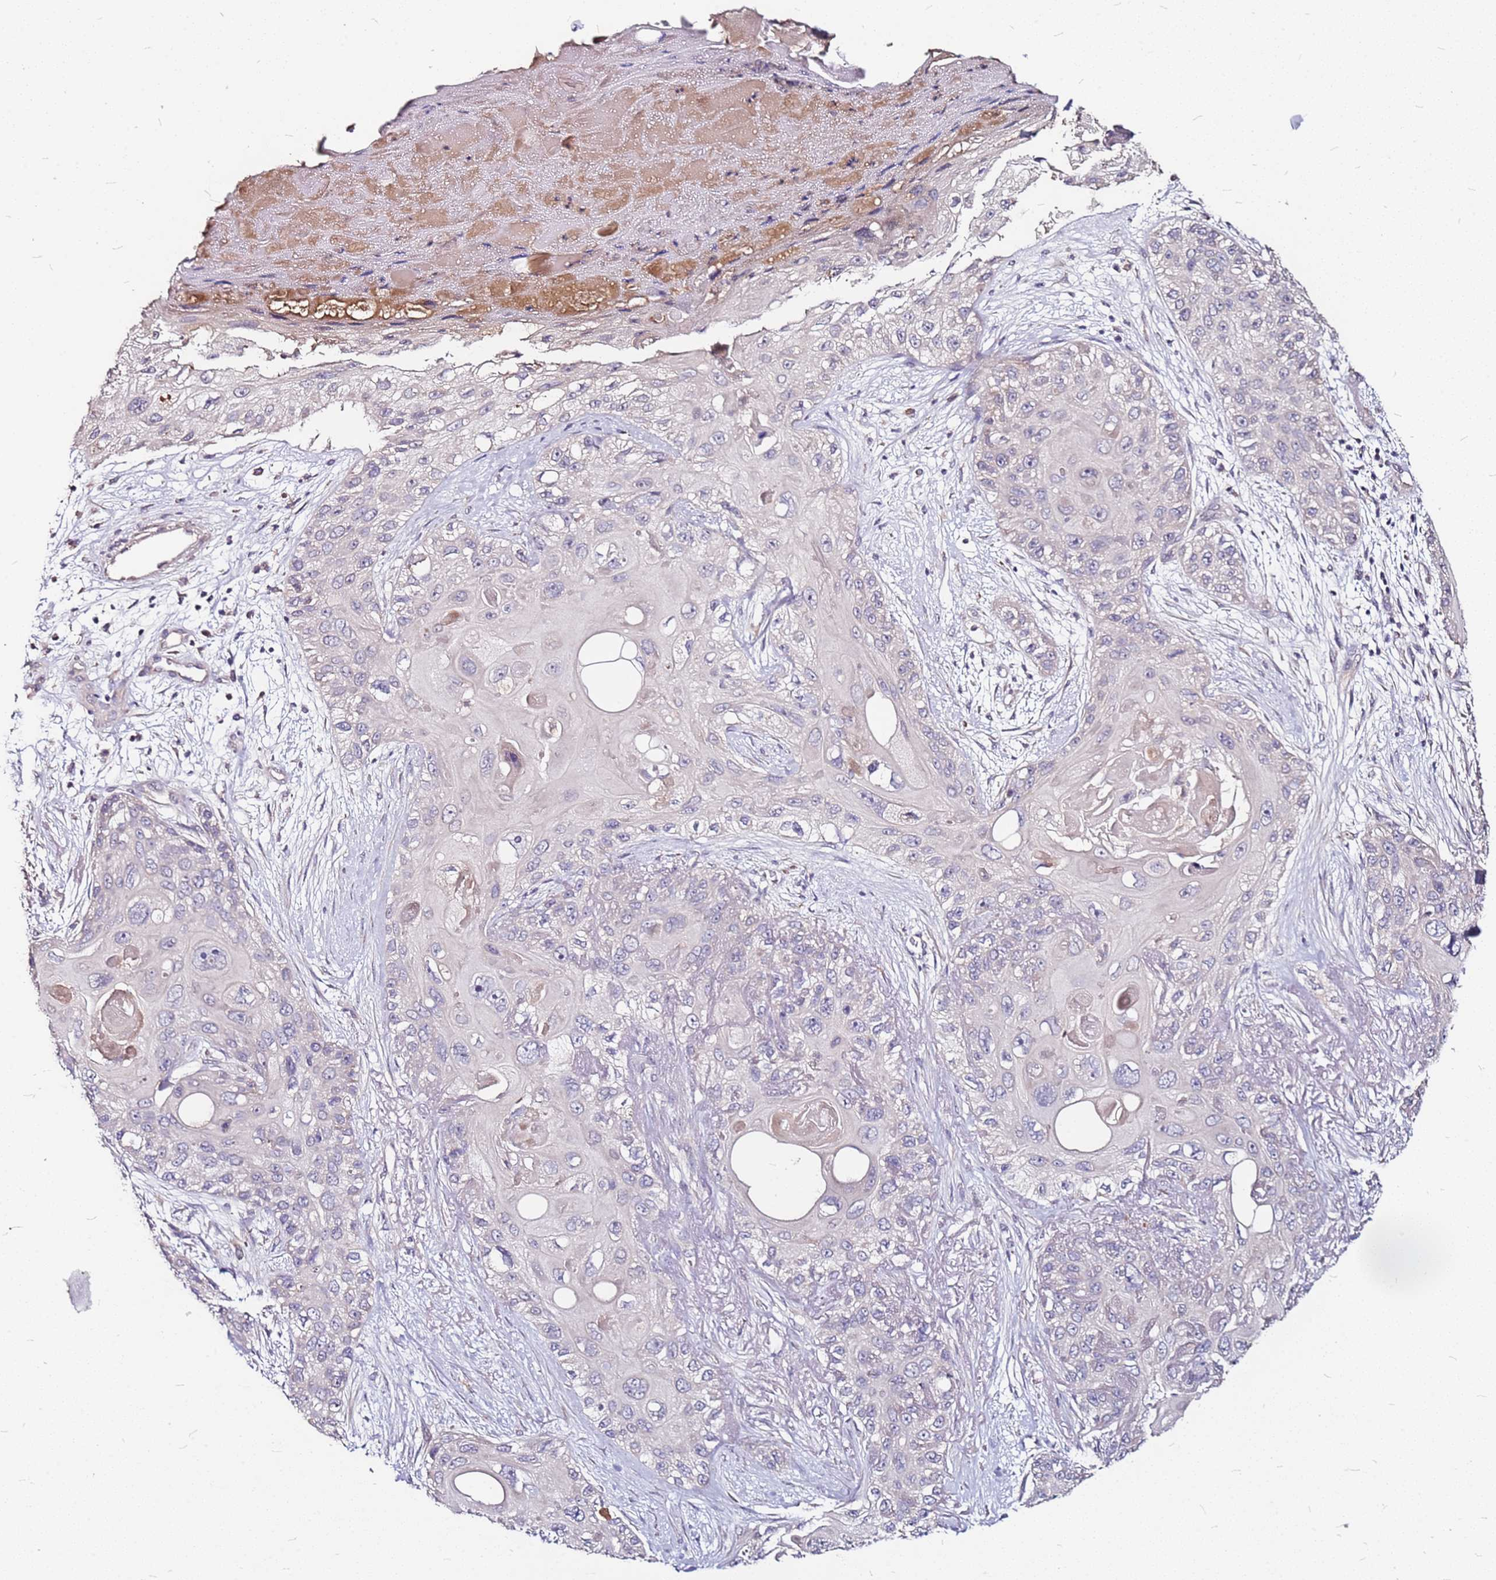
{"staining": {"intensity": "negative", "quantity": "none", "location": "none"}, "tissue": "skin cancer", "cell_type": "Tumor cells", "image_type": "cancer", "snomed": [{"axis": "morphology", "description": "Normal tissue, NOS"}, {"axis": "morphology", "description": "Squamous cell carcinoma, NOS"}, {"axis": "topography", "description": "Skin"}], "caption": "Human skin cancer (squamous cell carcinoma) stained for a protein using IHC reveals no staining in tumor cells.", "gene": "DCDC2C", "patient": {"sex": "male", "age": 72}}